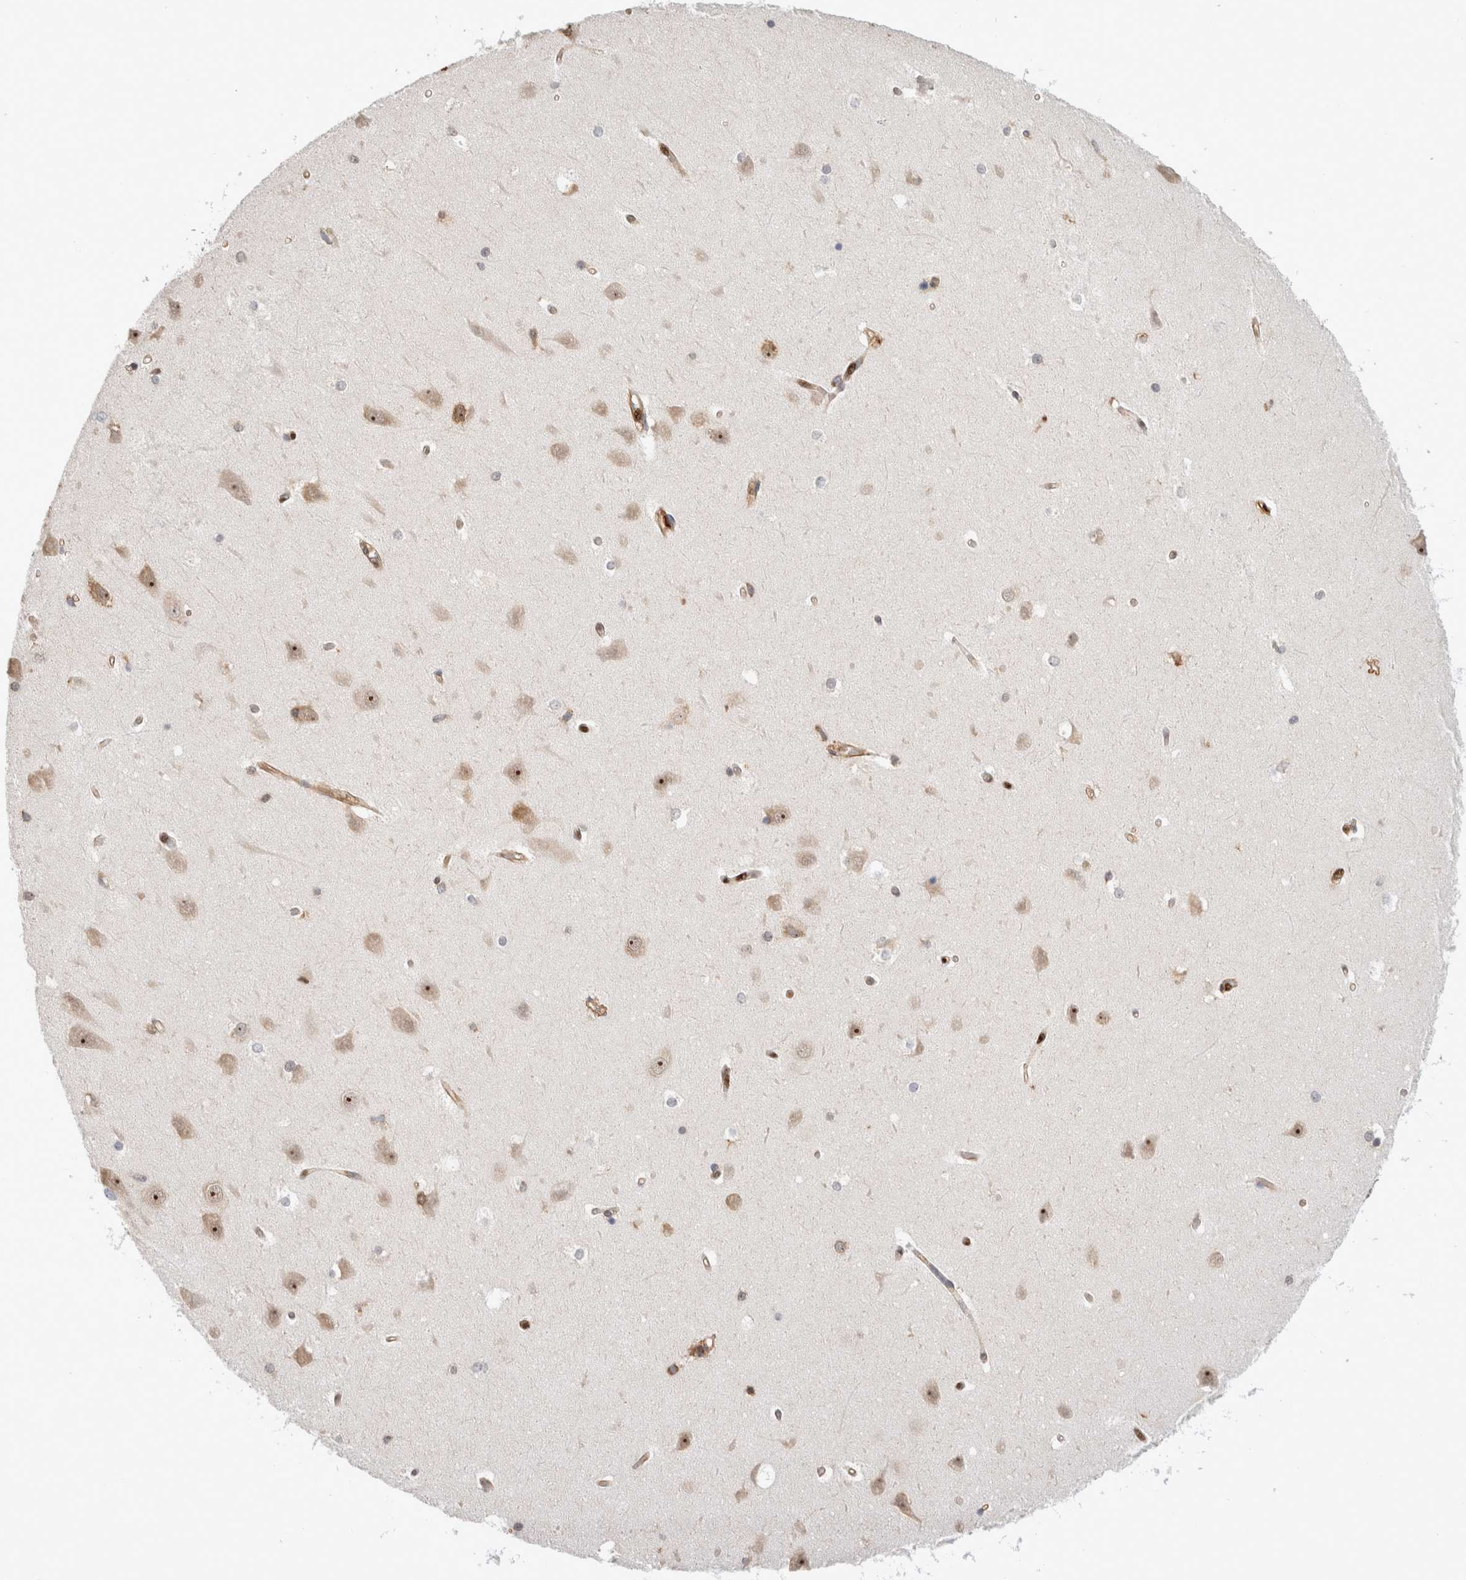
{"staining": {"intensity": "moderate", "quantity": "<25%", "location": "nuclear"}, "tissue": "hippocampus", "cell_type": "Glial cells", "image_type": "normal", "snomed": [{"axis": "morphology", "description": "Normal tissue, NOS"}, {"axis": "topography", "description": "Hippocampus"}], "caption": "Hippocampus stained with immunohistochemistry (IHC) displays moderate nuclear staining in approximately <25% of glial cells. (Stains: DAB in brown, nuclei in blue, Microscopy: brightfield microscopy at high magnification).", "gene": "TCF4", "patient": {"sex": "male", "age": 45}}